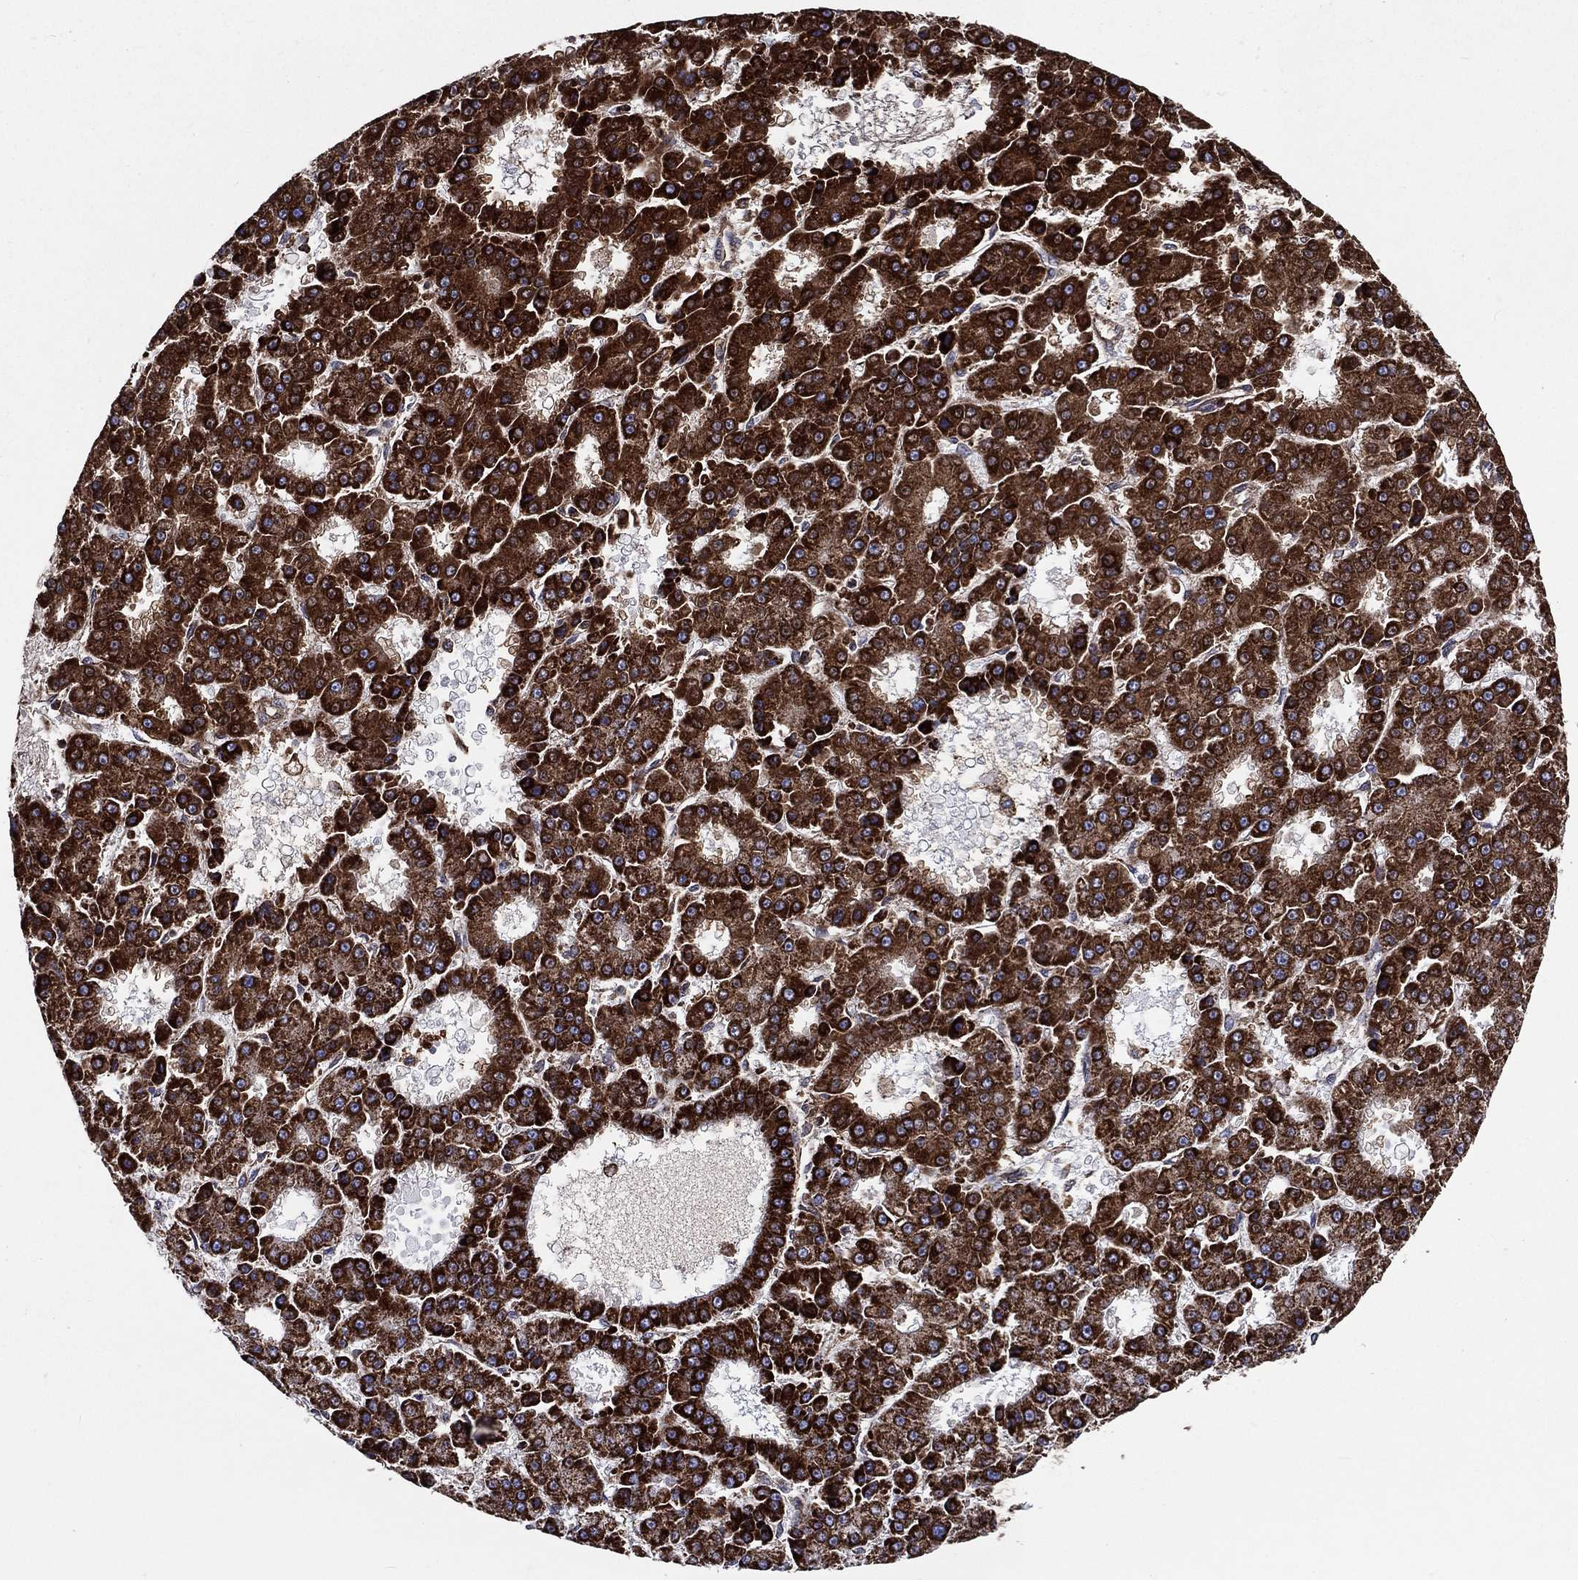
{"staining": {"intensity": "strong", "quantity": ">75%", "location": "cytoplasmic/membranous"}, "tissue": "liver cancer", "cell_type": "Tumor cells", "image_type": "cancer", "snomed": [{"axis": "morphology", "description": "Carcinoma, Hepatocellular, NOS"}, {"axis": "topography", "description": "Liver"}], "caption": "Liver cancer stained for a protein displays strong cytoplasmic/membranous positivity in tumor cells.", "gene": "ANKRD37", "patient": {"sex": "male", "age": 70}}